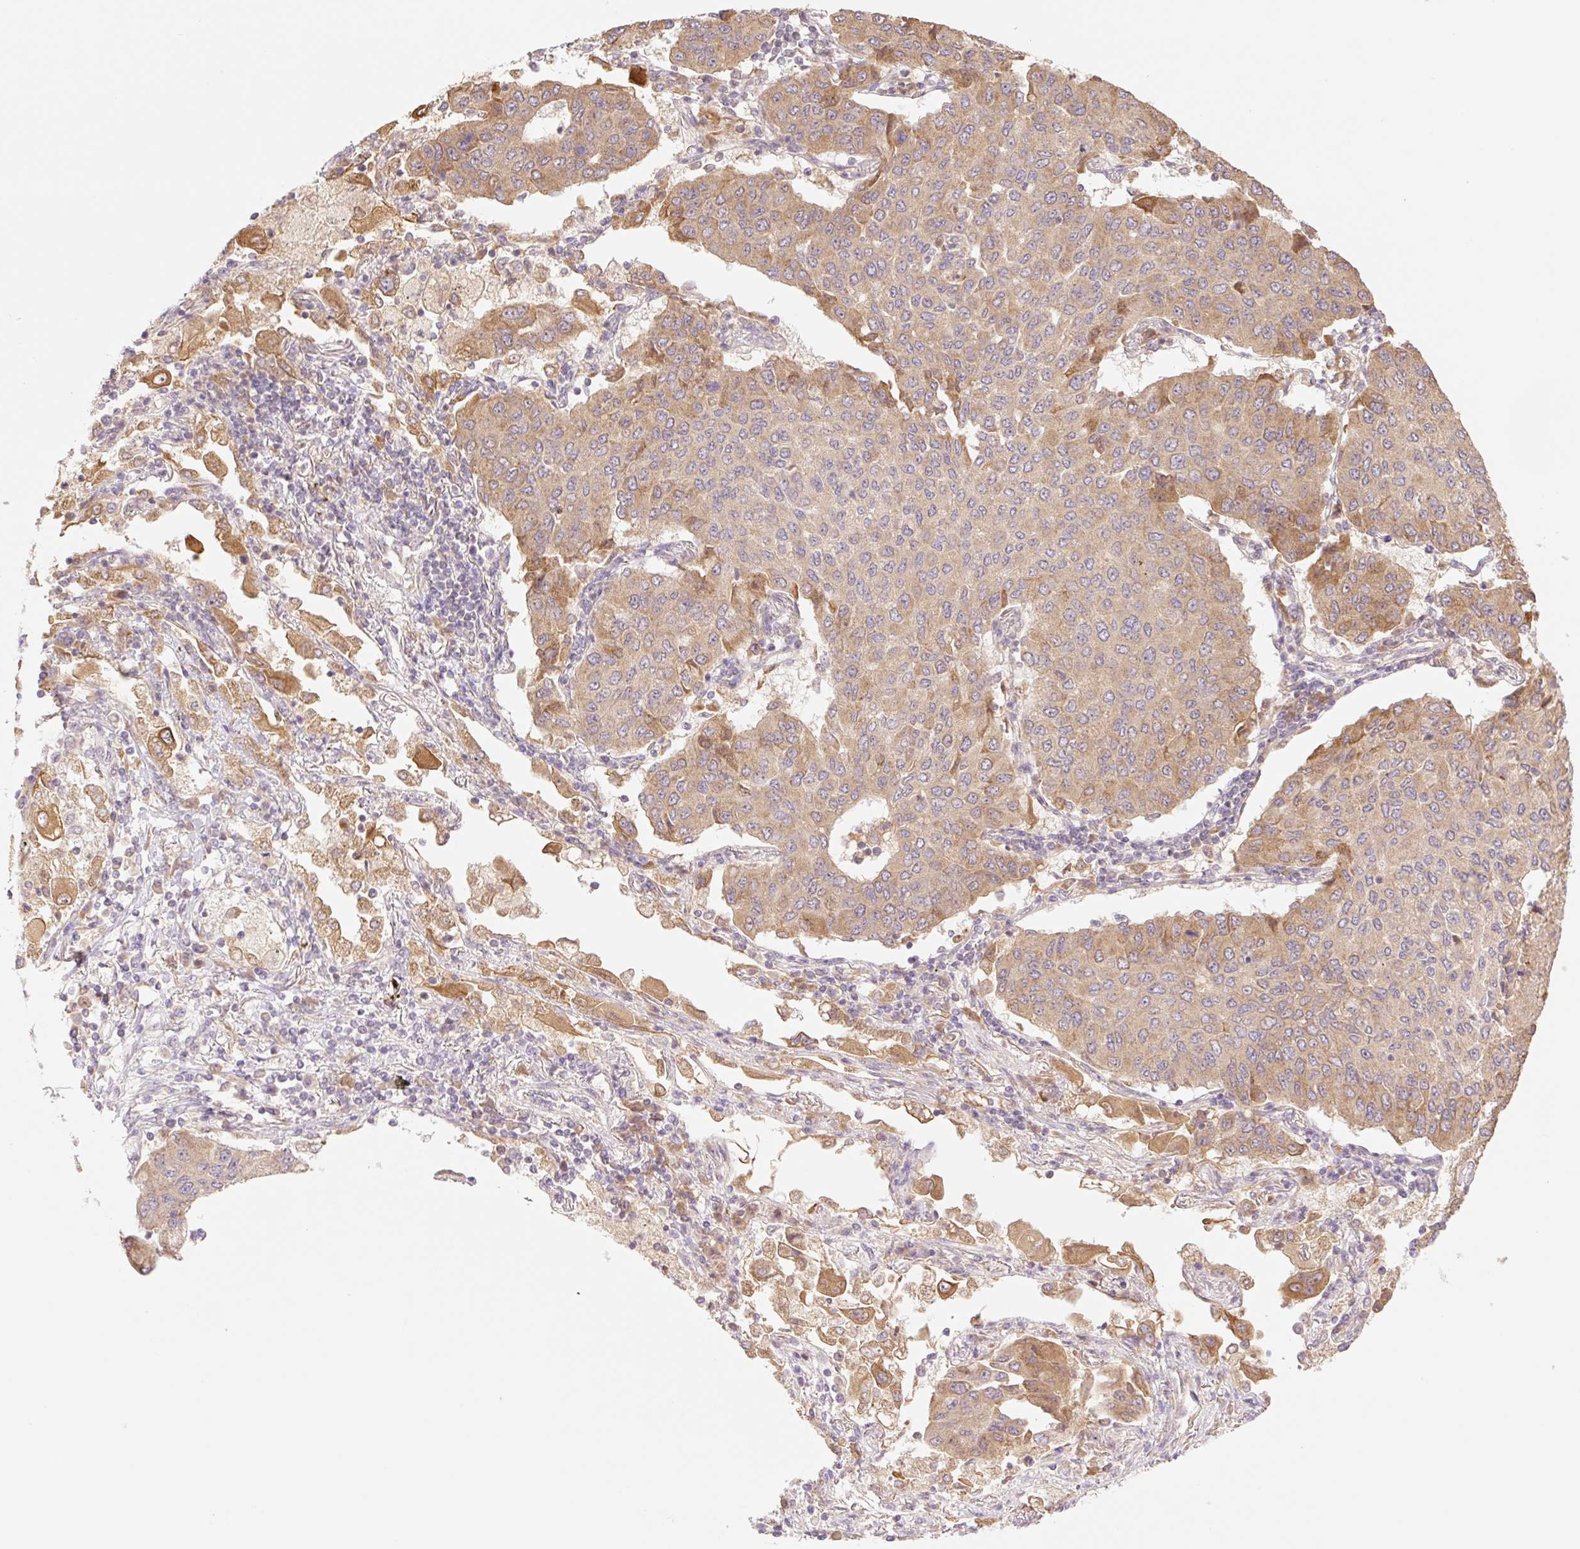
{"staining": {"intensity": "moderate", "quantity": "25%-75%", "location": "cytoplasmic/membranous"}, "tissue": "lung cancer", "cell_type": "Tumor cells", "image_type": "cancer", "snomed": [{"axis": "morphology", "description": "Squamous cell carcinoma, NOS"}, {"axis": "topography", "description": "Lung"}], "caption": "Moderate cytoplasmic/membranous staining is appreciated in approximately 25%-75% of tumor cells in lung cancer. Nuclei are stained in blue.", "gene": "YJU2B", "patient": {"sex": "male", "age": 74}}